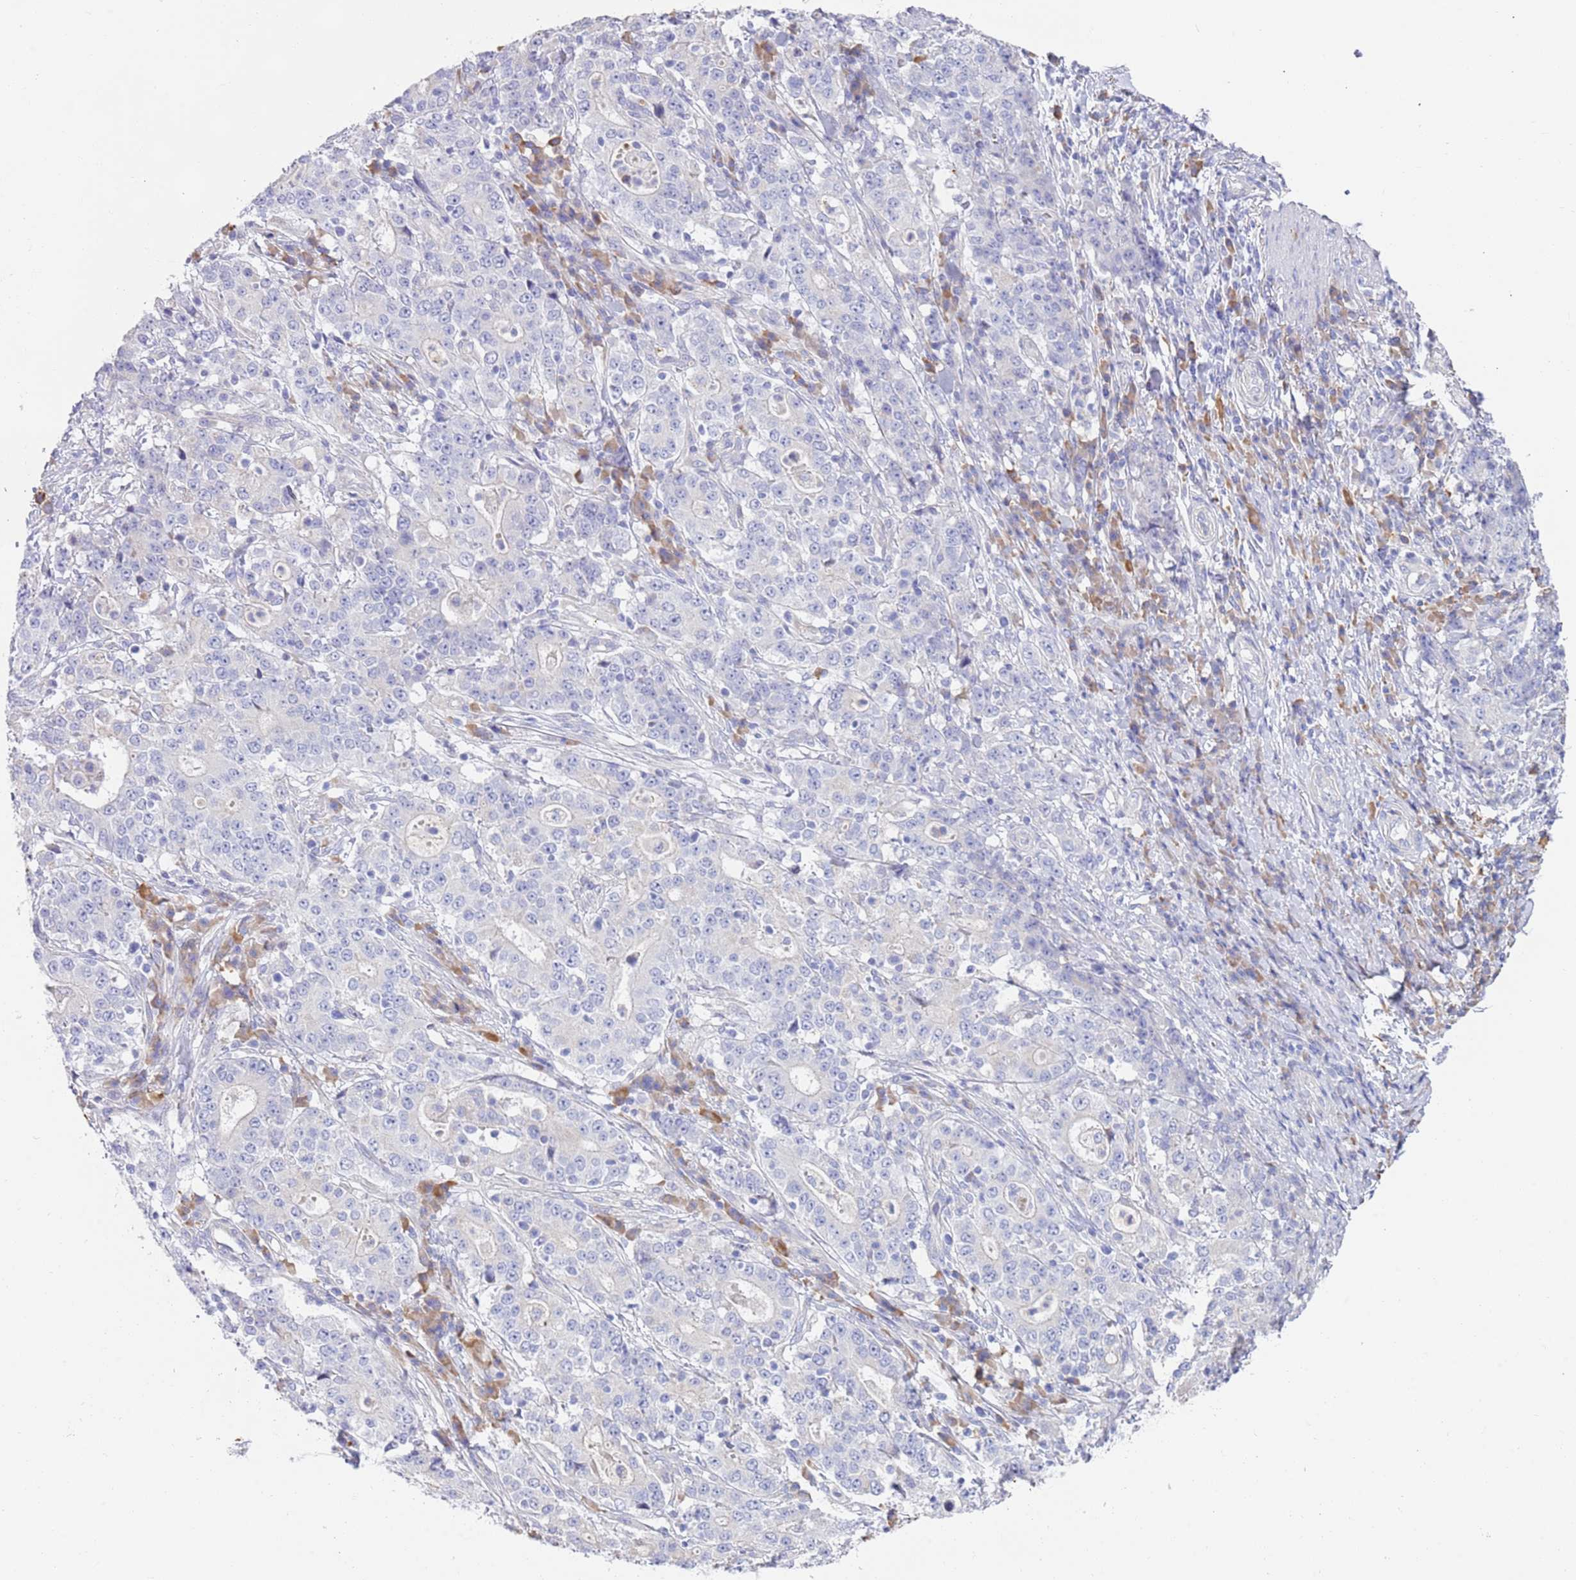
{"staining": {"intensity": "negative", "quantity": "none", "location": "none"}, "tissue": "stomach cancer", "cell_type": "Tumor cells", "image_type": "cancer", "snomed": [{"axis": "morphology", "description": "Normal tissue, NOS"}, {"axis": "morphology", "description": "Adenocarcinoma, NOS"}, {"axis": "topography", "description": "Stomach, upper"}, {"axis": "topography", "description": "Stomach"}], "caption": "Tumor cells are negative for protein expression in human stomach cancer.", "gene": "CCDC149", "patient": {"sex": "male", "age": 59}}